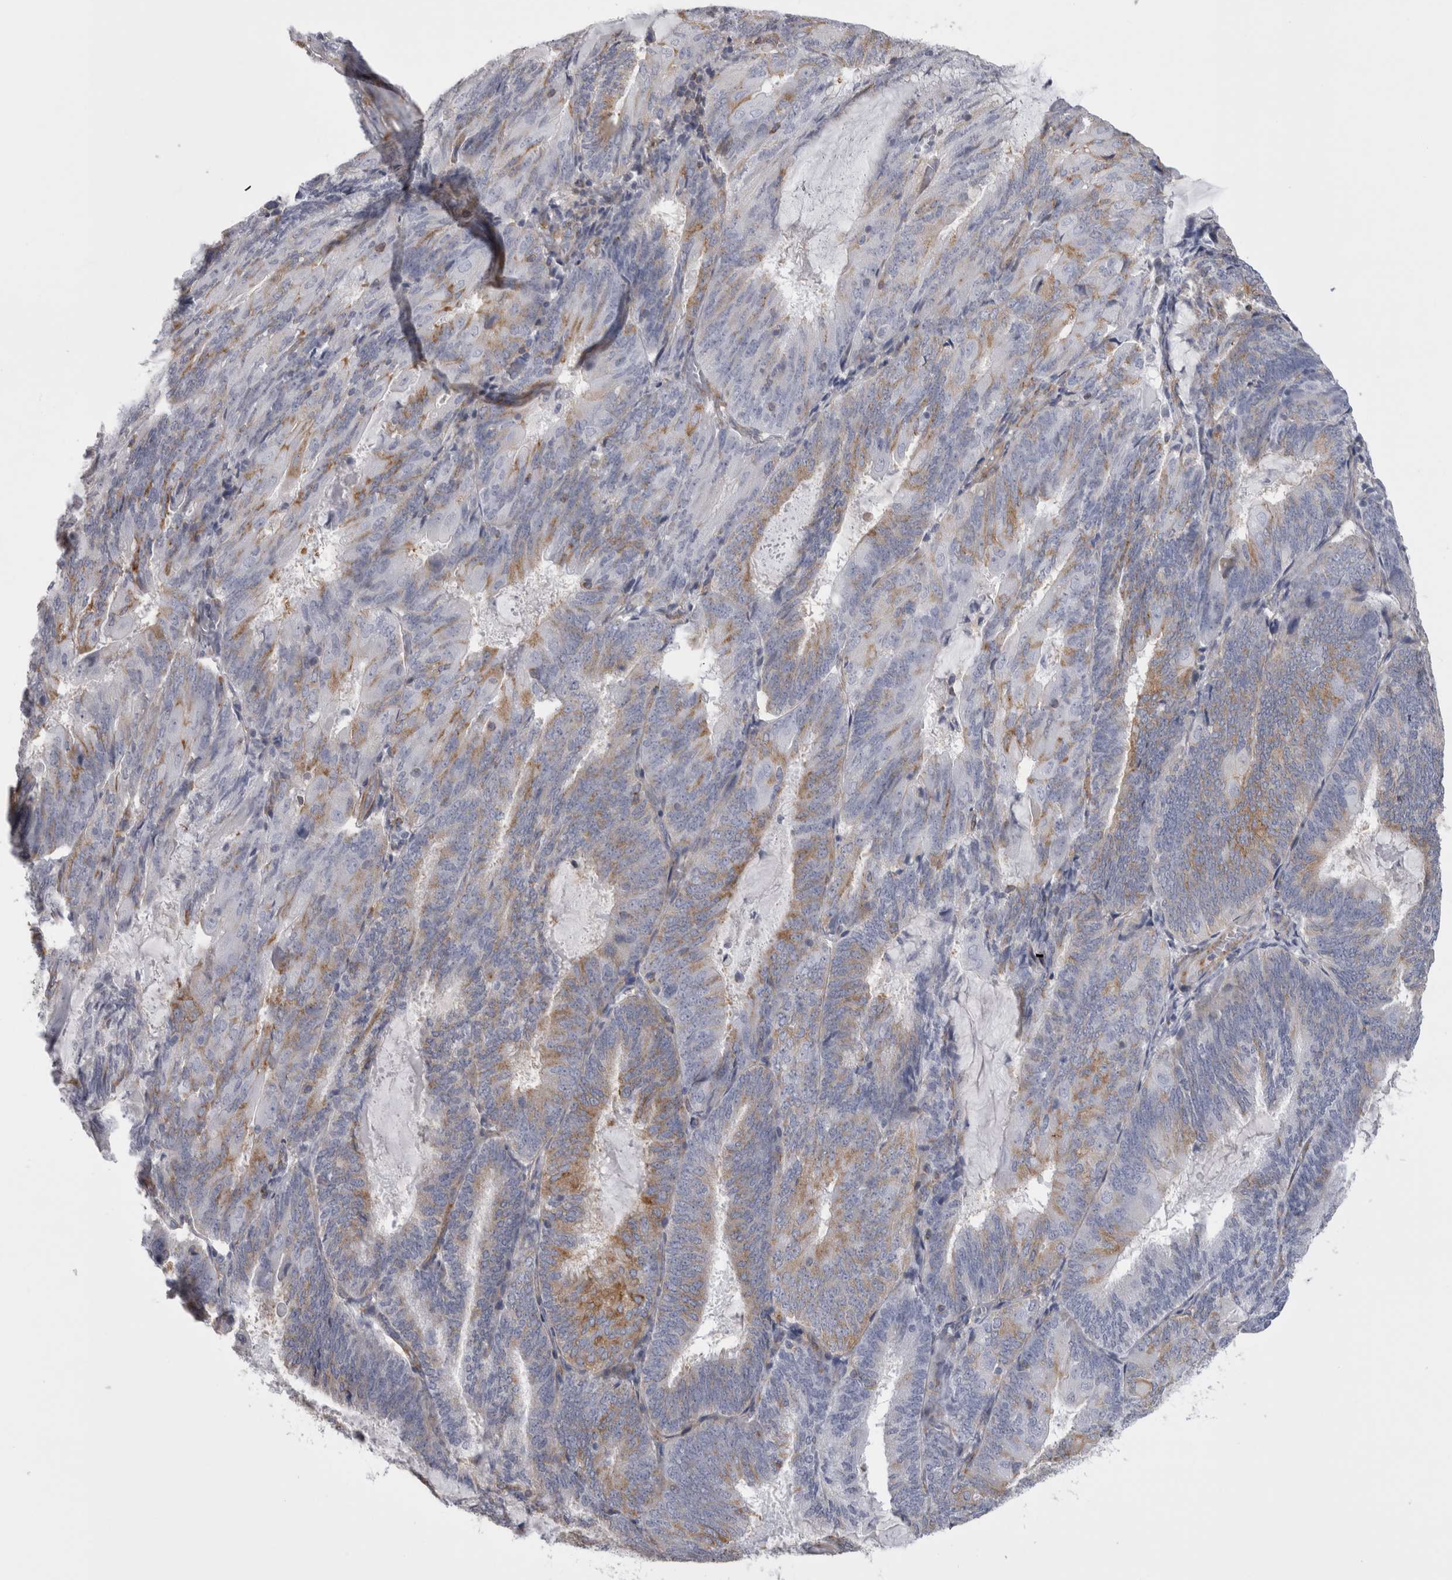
{"staining": {"intensity": "moderate", "quantity": "<25%", "location": "cytoplasmic/membranous"}, "tissue": "endometrial cancer", "cell_type": "Tumor cells", "image_type": "cancer", "snomed": [{"axis": "morphology", "description": "Adenocarcinoma, NOS"}, {"axis": "topography", "description": "Endometrium"}], "caption": "Brown immunohistochemical staining in endometrial cancer shows moderate cytoplasmic/membranous expression in about <25% of tumor cells. The staining was performed using DAB, with brown indicating positive protein expression. Nuclei are stained blue with hematoxylin.", "gene": "ATXN3", "patient": {"sex": "female", "age": 81}}